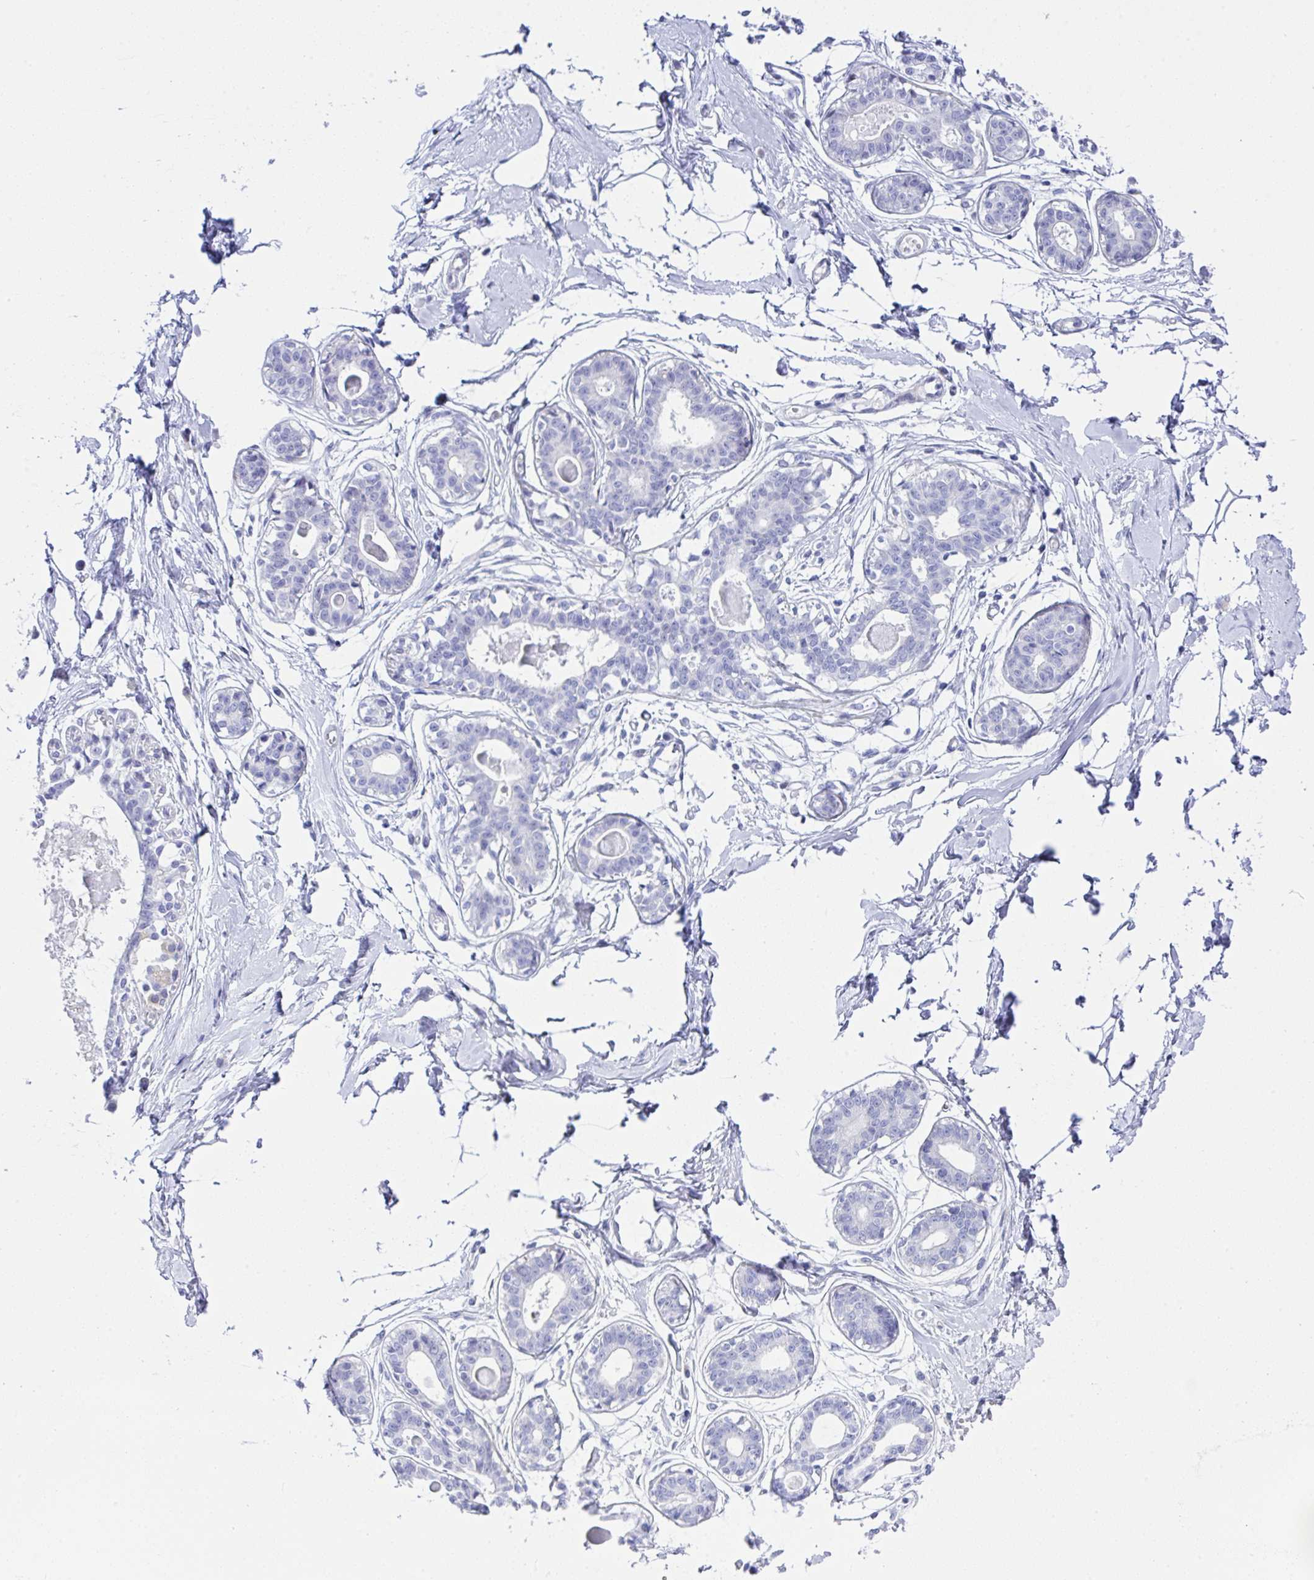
{"staining": {"intensity": "negative", "quantity": "none", "location": "none"}, "tissue": "breast", "cell_type": "Adipocytes", "image_type": "normal", "snomed": [{"axis": "morphology", "description": "Normal tissue, NOS"}, {"axis": "topography", "description": "Breast"}], "caption": "IHC image of benign breast: human breast stained with DAB (3,3'-diaminobenzidine) demonstrates no significant protein staining in adipocytes.", "gene": "ZNF713", "patient": {"sex": "female", "age": 45}}